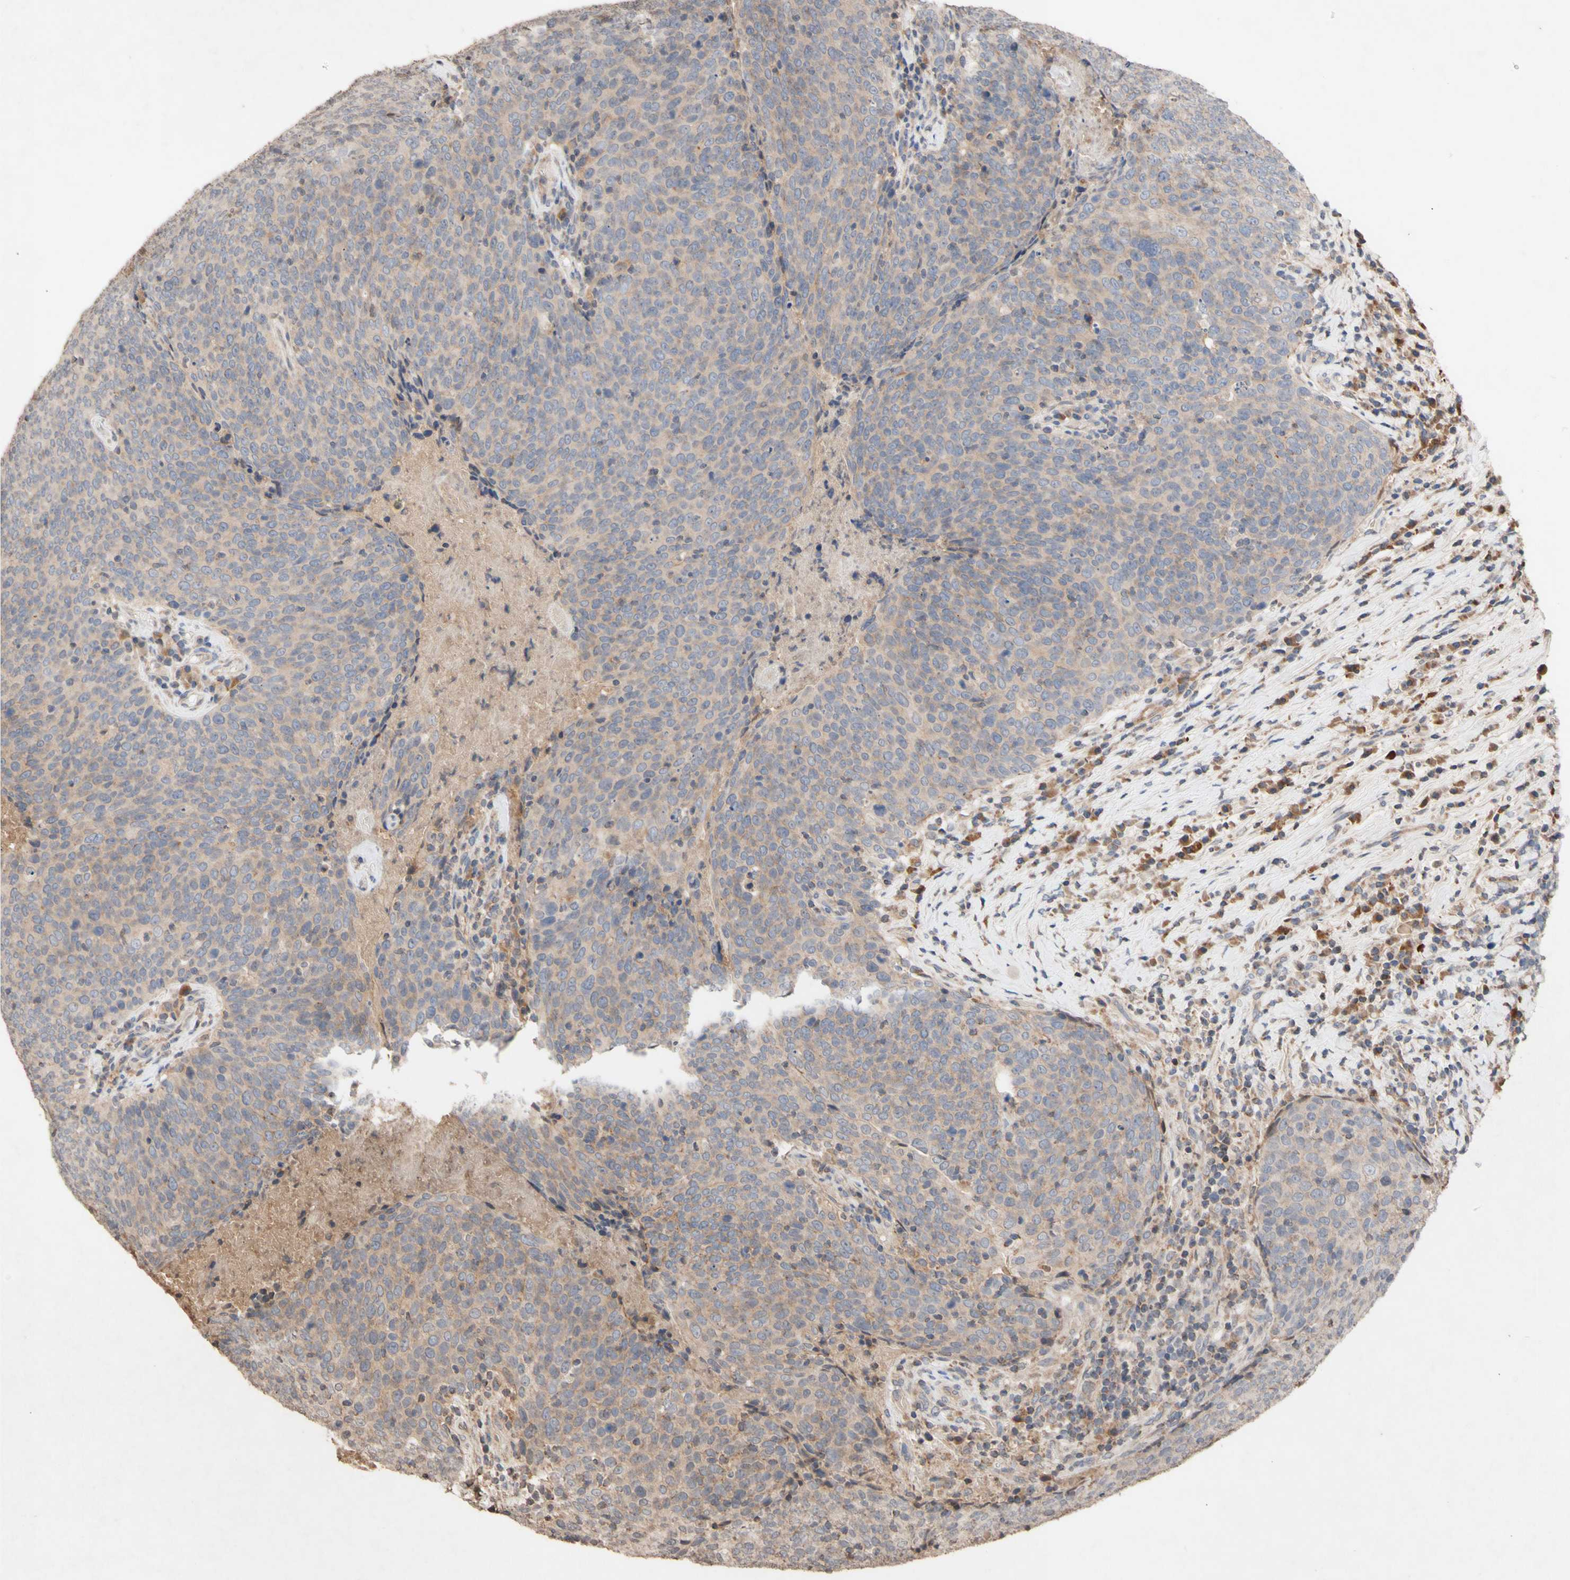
{"staining": {"intensity": "weak", "quantity": ">75%", "location": "cytoplasmic/membranous"}, "tissue": "head and neck cancer", "cell_type": "Tumor cells", "image_type": "cancer", "snomed": [{"axis": "morphology", "description": "Squamous cell carcinoma, NOS"}, {"axis": "morphology", "description": "Squamous cell carcinoma, metastatic, NOS"}, {"axis": "topography", "description": "Lymph node"}, {"axis": "topography", "description": "Head-Neck"}], "caption": "Head and neck cancer (metastatic squamous cell carcinoma) stained with immunohistochemistry (IHC) displays weak cytoplasmic/membranous staining in about >75% of tumor cells. The staining was performed using DAB to visualize the protein expression in brown, while the nuclei were stained in blue with hematoxylin (Magnification: 20x).", "gene": "NECTIN3", "patient": {"sex": "male", "age": 62}}